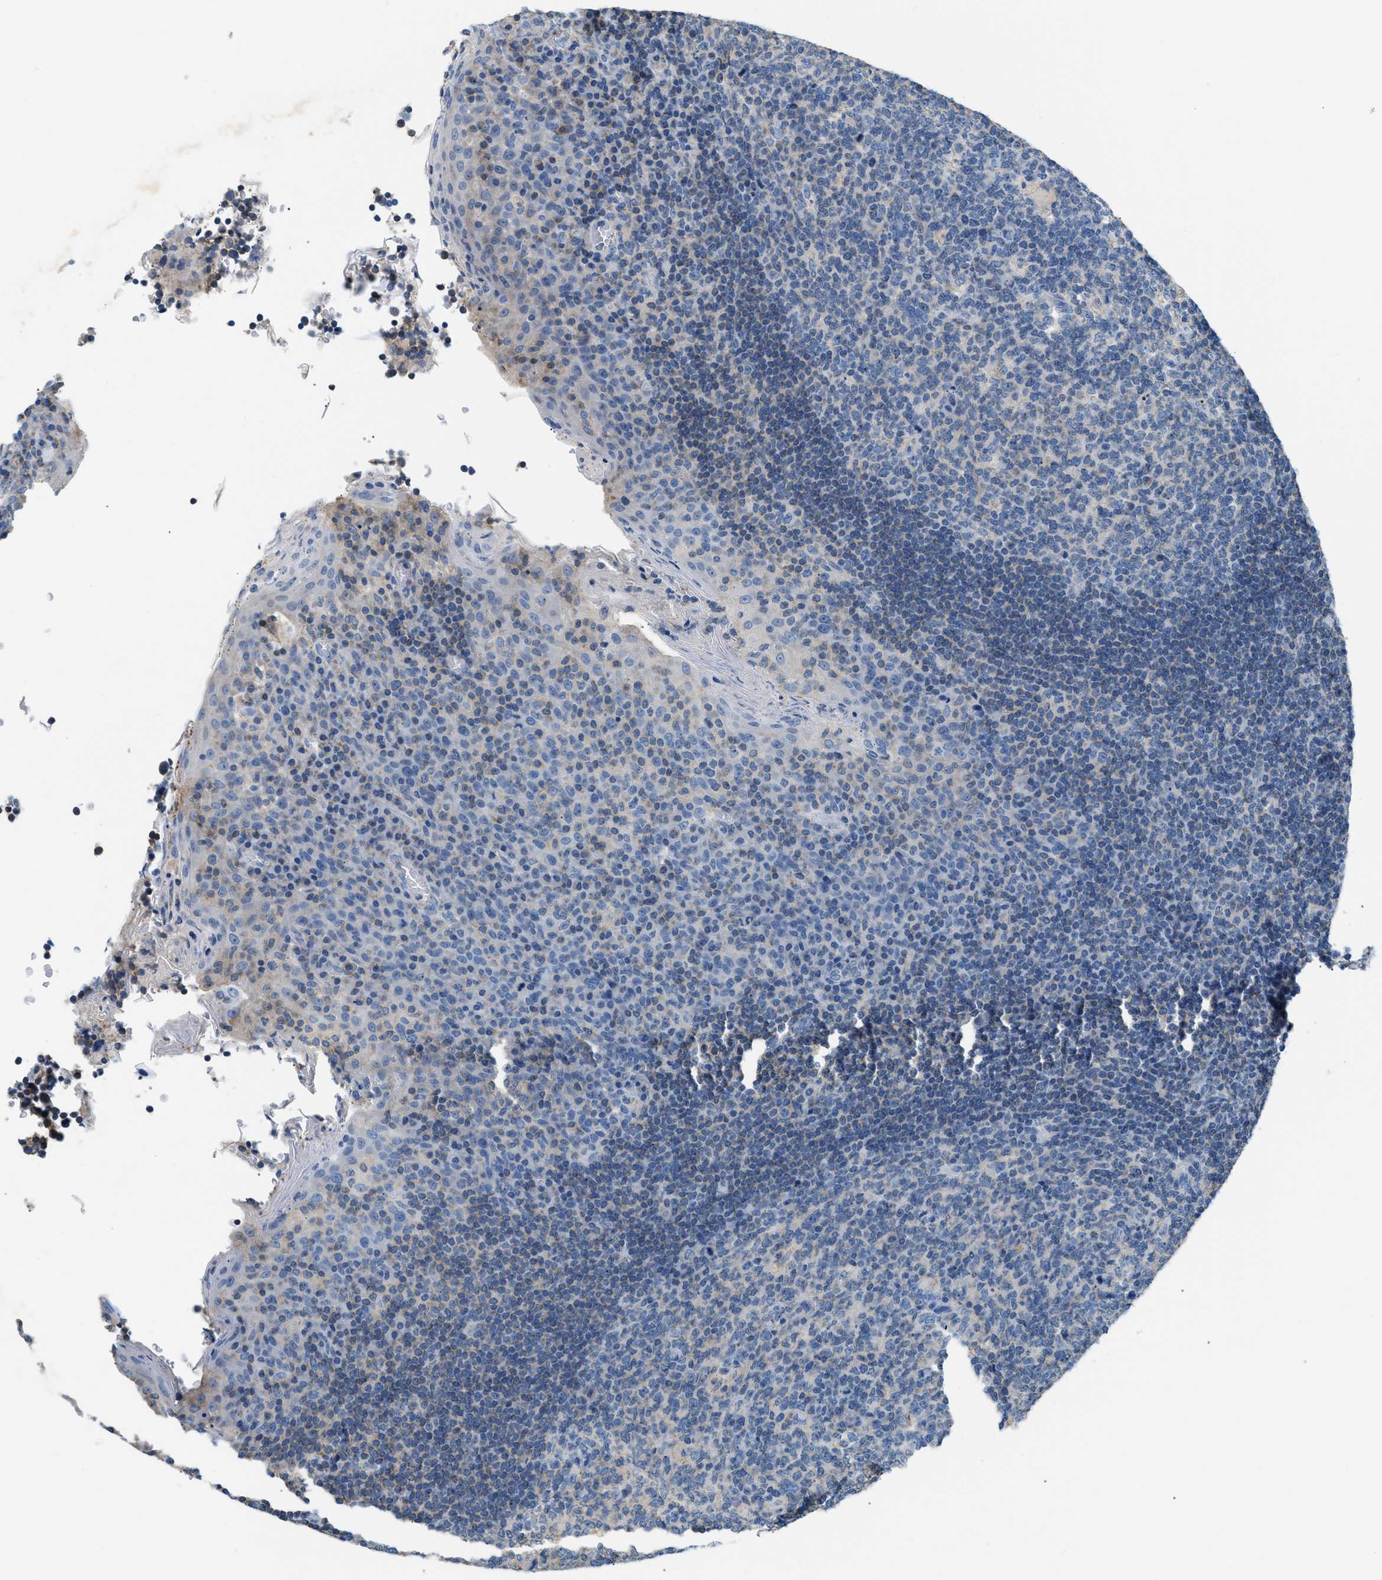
{"staining": {"intensity": "negative", "quantity": "none", "location": "none"}, "tissue": "tonsil", "cell_type": "Germinal center cells", "image_type": "normal", "snomed": [{"axis": "morphology", "description": "Normal tissue, NOS"}, {"axis": "topography", "description": "Tonsil"}], "caption": "The histopathology image displays no staining of germinal center cells in benign tonsil.", "gene": "ILDR1", "patient": {"sex": "male", "age": 17}}